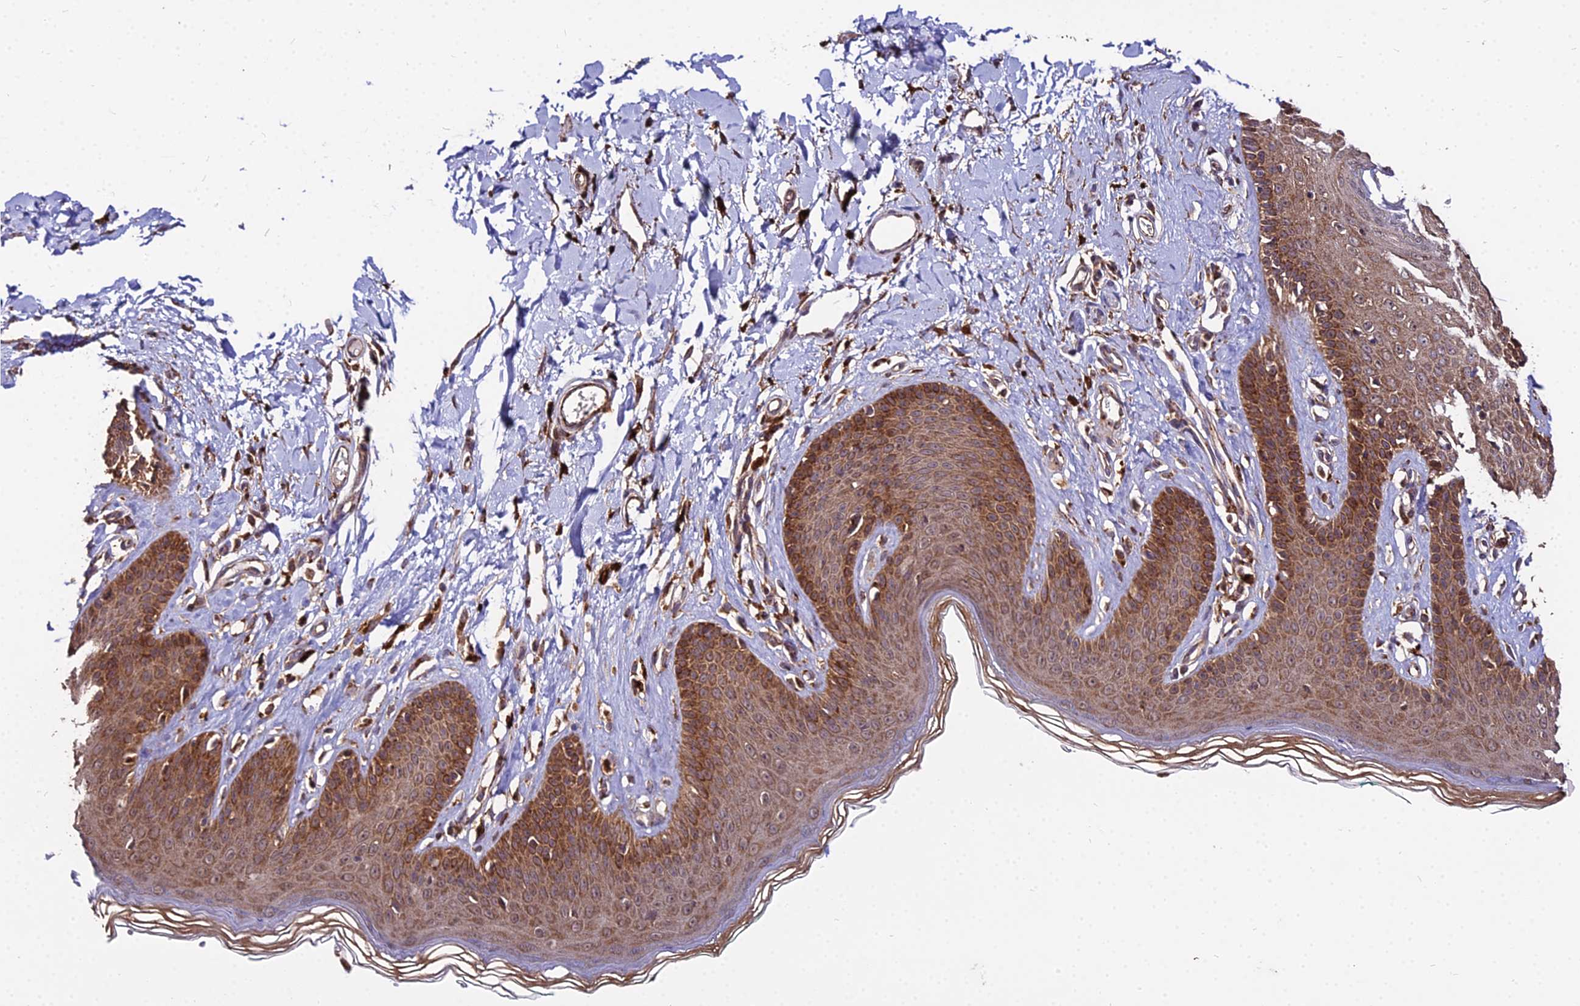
{"staining": {"intensity": "strong", "quantity": ">75%", "location": "cytoplasmic/membranous"}, "tissue": "skin", "cell_type": "Epidermal cells", "image_type": "normal", "snomed": [{"axis": "morphology", "description": "Normal tissue, NOS"}, {"axis": "morphology", "description": "Squamous cell carcinoma, NOS"}, {"axis": "topography", "description": "Vulva"}], "caption": "Protein staining of normal skin displays strong cytoplasmic/membranous positivity in approximately >75% of epidermal cells. (Stains: DAB in brown, nuclei in blue, Microscopy: brightfield microscopy at high magnification).", "gene": "ENSG00000258465", "patient": {"sex": "female", "age": 85}}